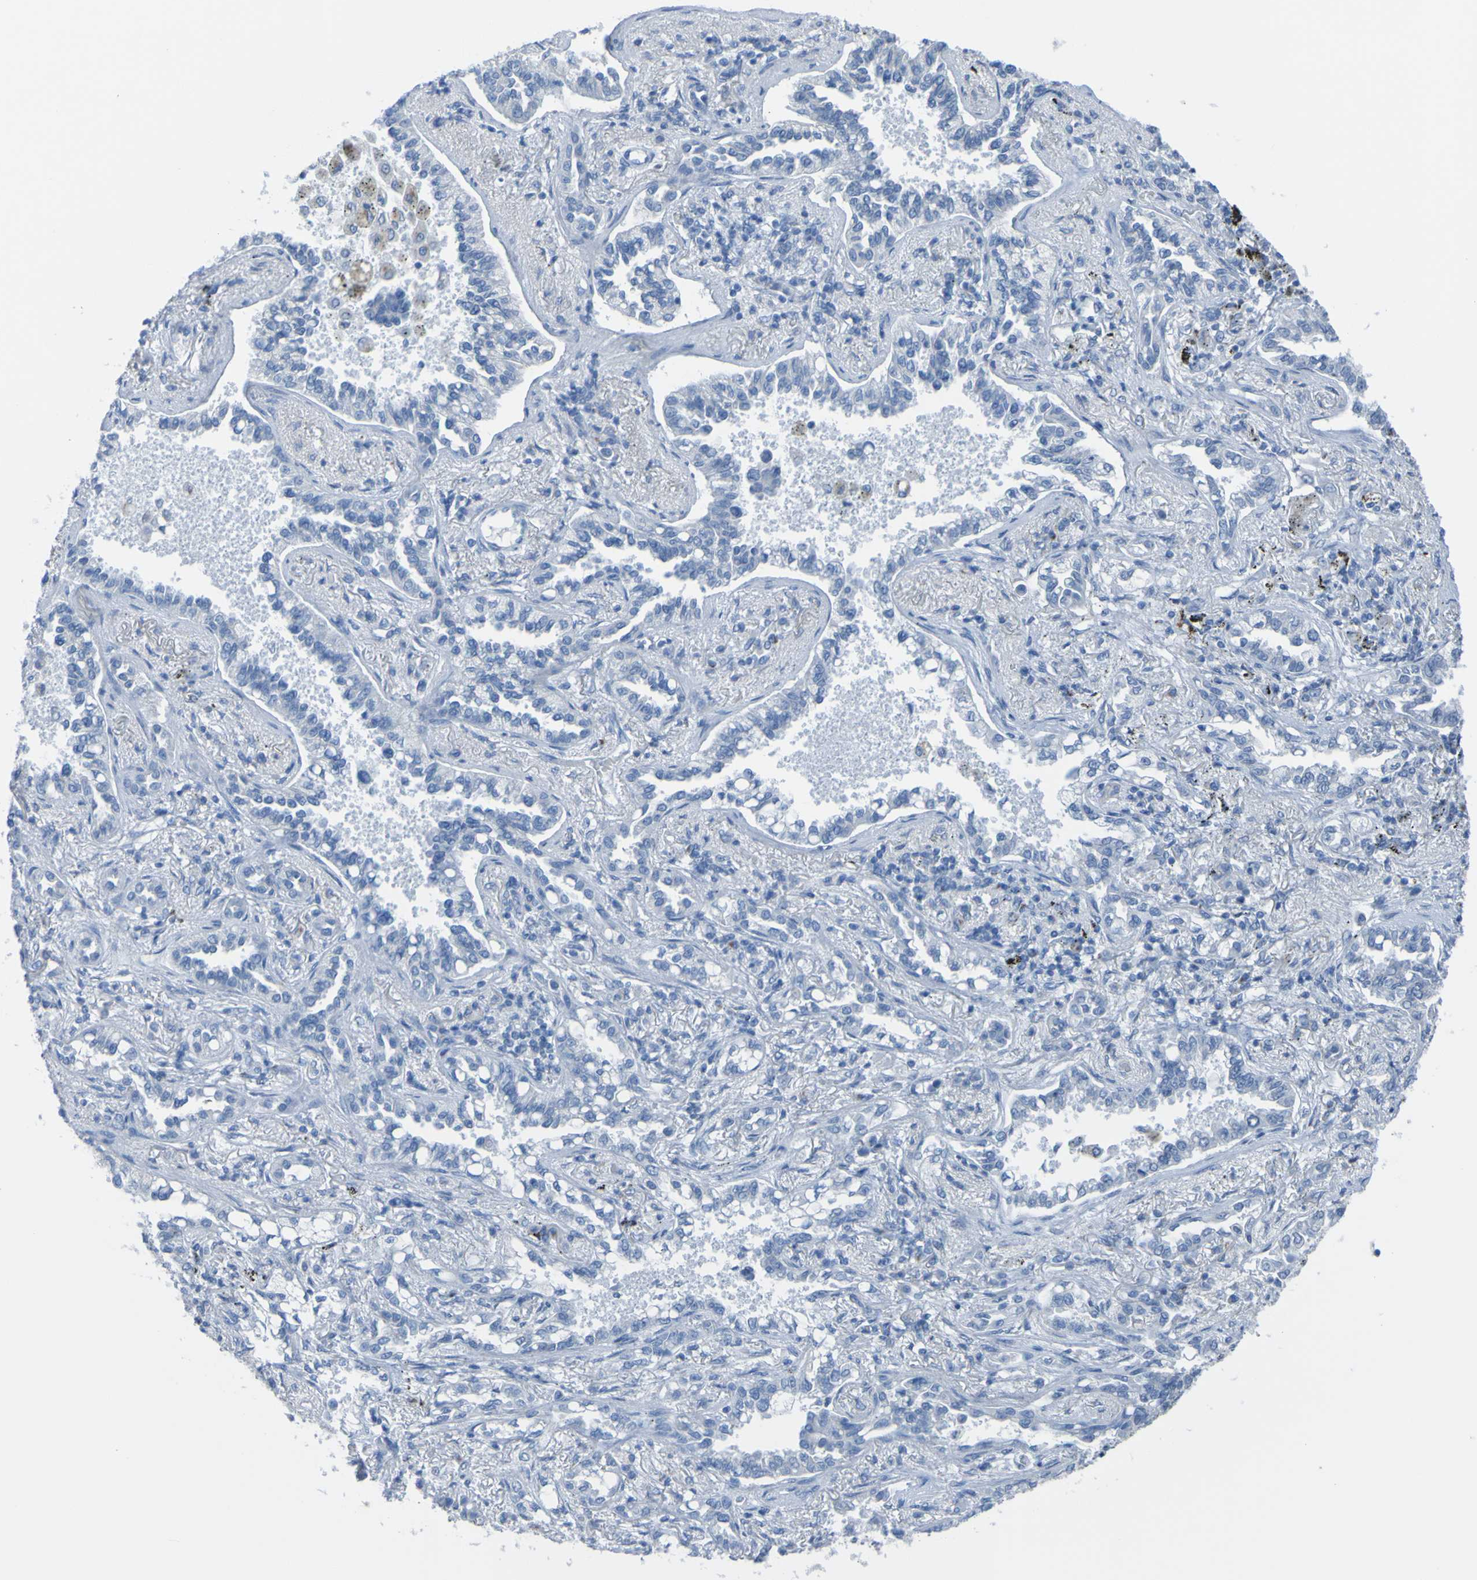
{"staining": {"intensity": "negative", "quantity": "none", "location": "none"}, "tissue": "lung cancer", "cell_type": "Tumor cells", "image_type": "cancer", "snomed": [{"axis": "morphology", "description": "Normal tissue, NOS"}, {"axis": "morphology", "description": "Adenocarcinoma, NOS"}, {"axis": "topography", "description": "Lung"}], "caption": "The IHC photomicrograph has no significant staining in tumor cells of lung adenocarcinoma tissue. (Brightfield microscopy of DAB (3,3'-diaminobenzidine) IHC at high magnification).", "gene": "ACMSD", "patient": {"sex": "male", "age": 59}}